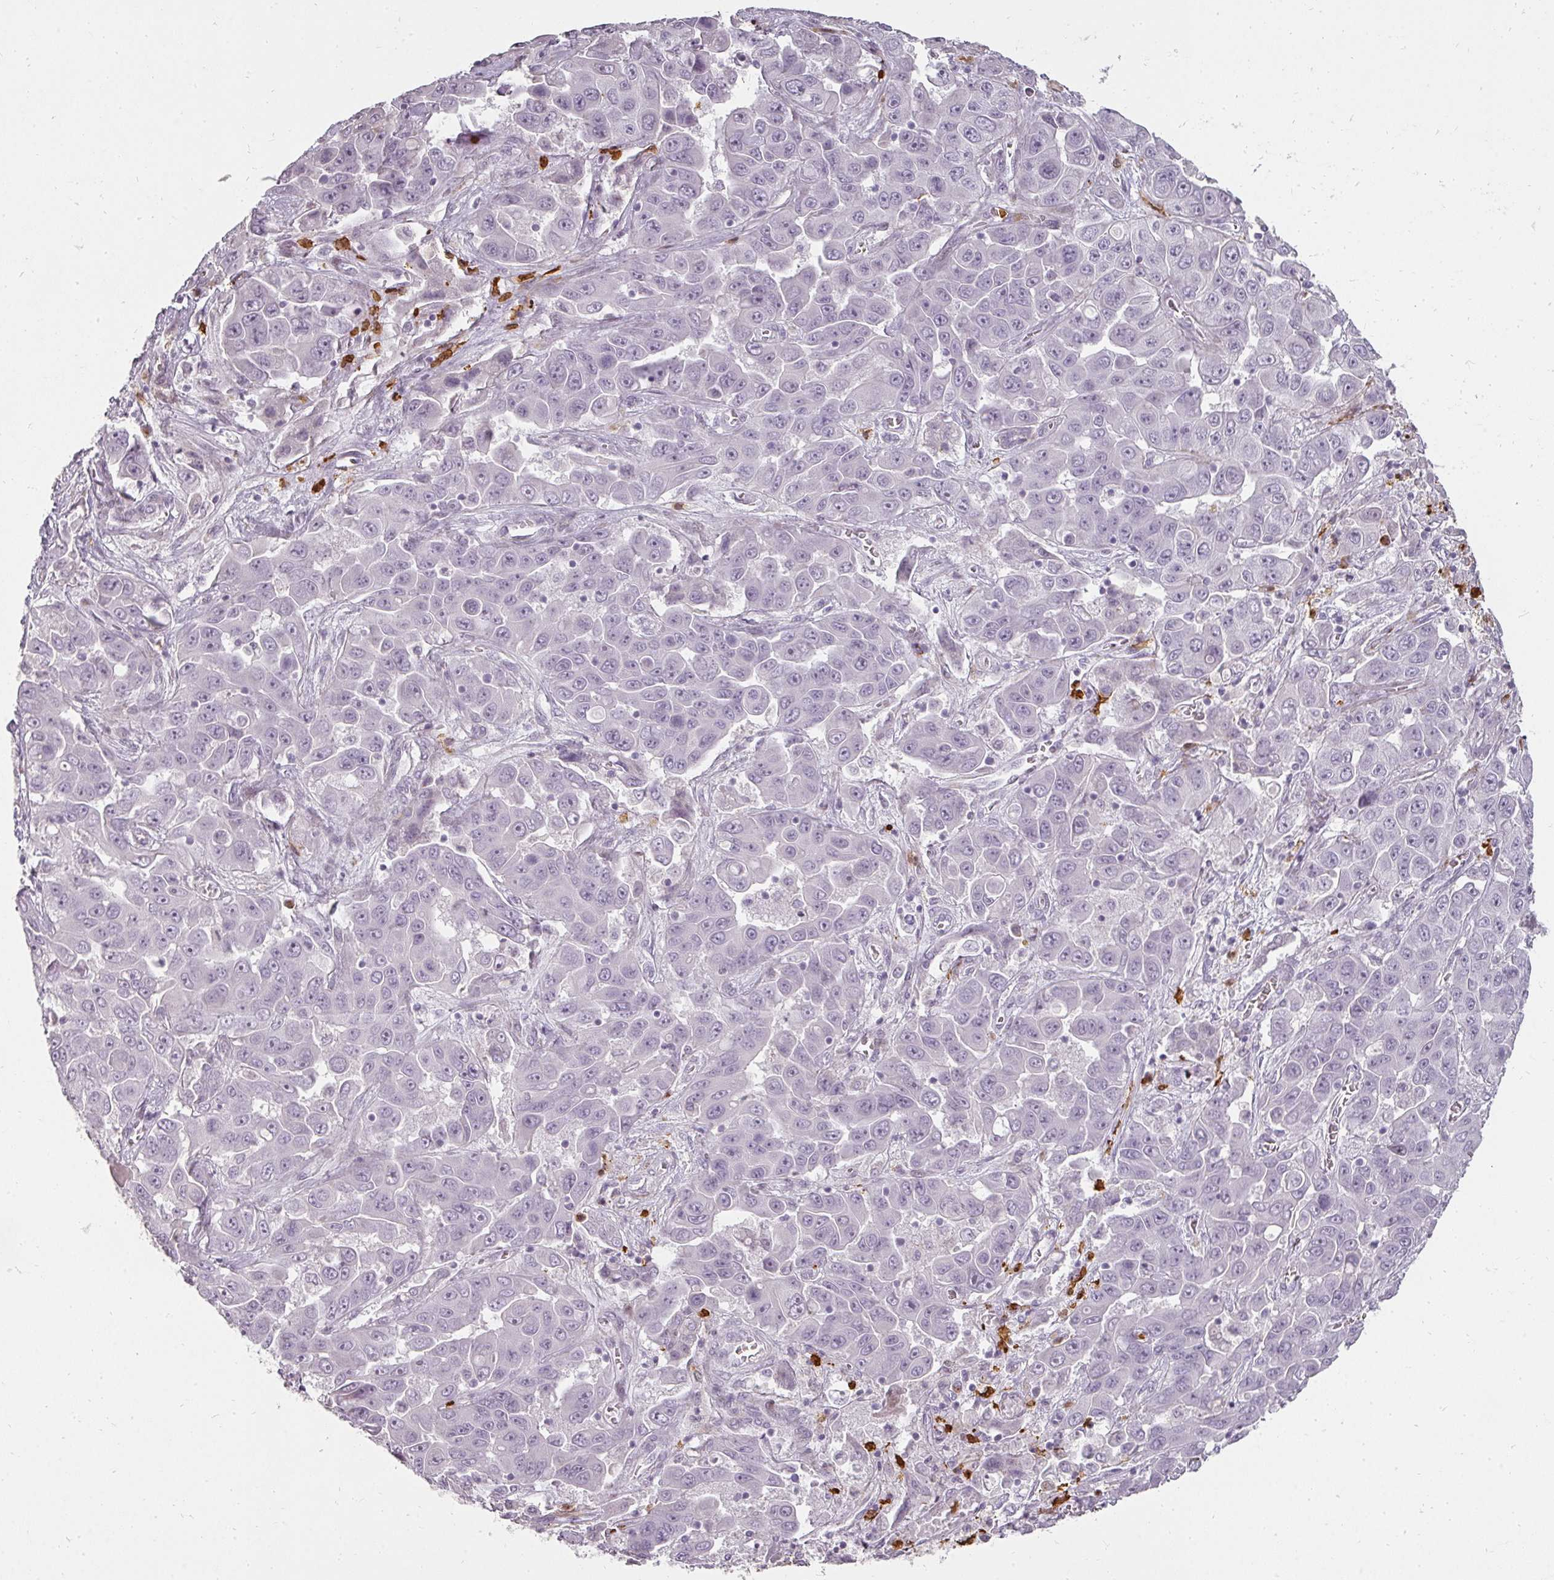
{"staining": {"intensity": "negative", "quantity": "none", "location": "none"}, "tissue": "liver cancer", "cell_type": "Tumor cells", "image_type": "cancer", "snomed": [{"axis": "morphology", "description": "Cholangiocarcinoma"}, {"axis": "topography", "description": "Liver"}], "caption": "There is no significant expression in tumor cells of liver cancer.", "gene": "BIK", "patient": {"sex": "female", "age": 52}}